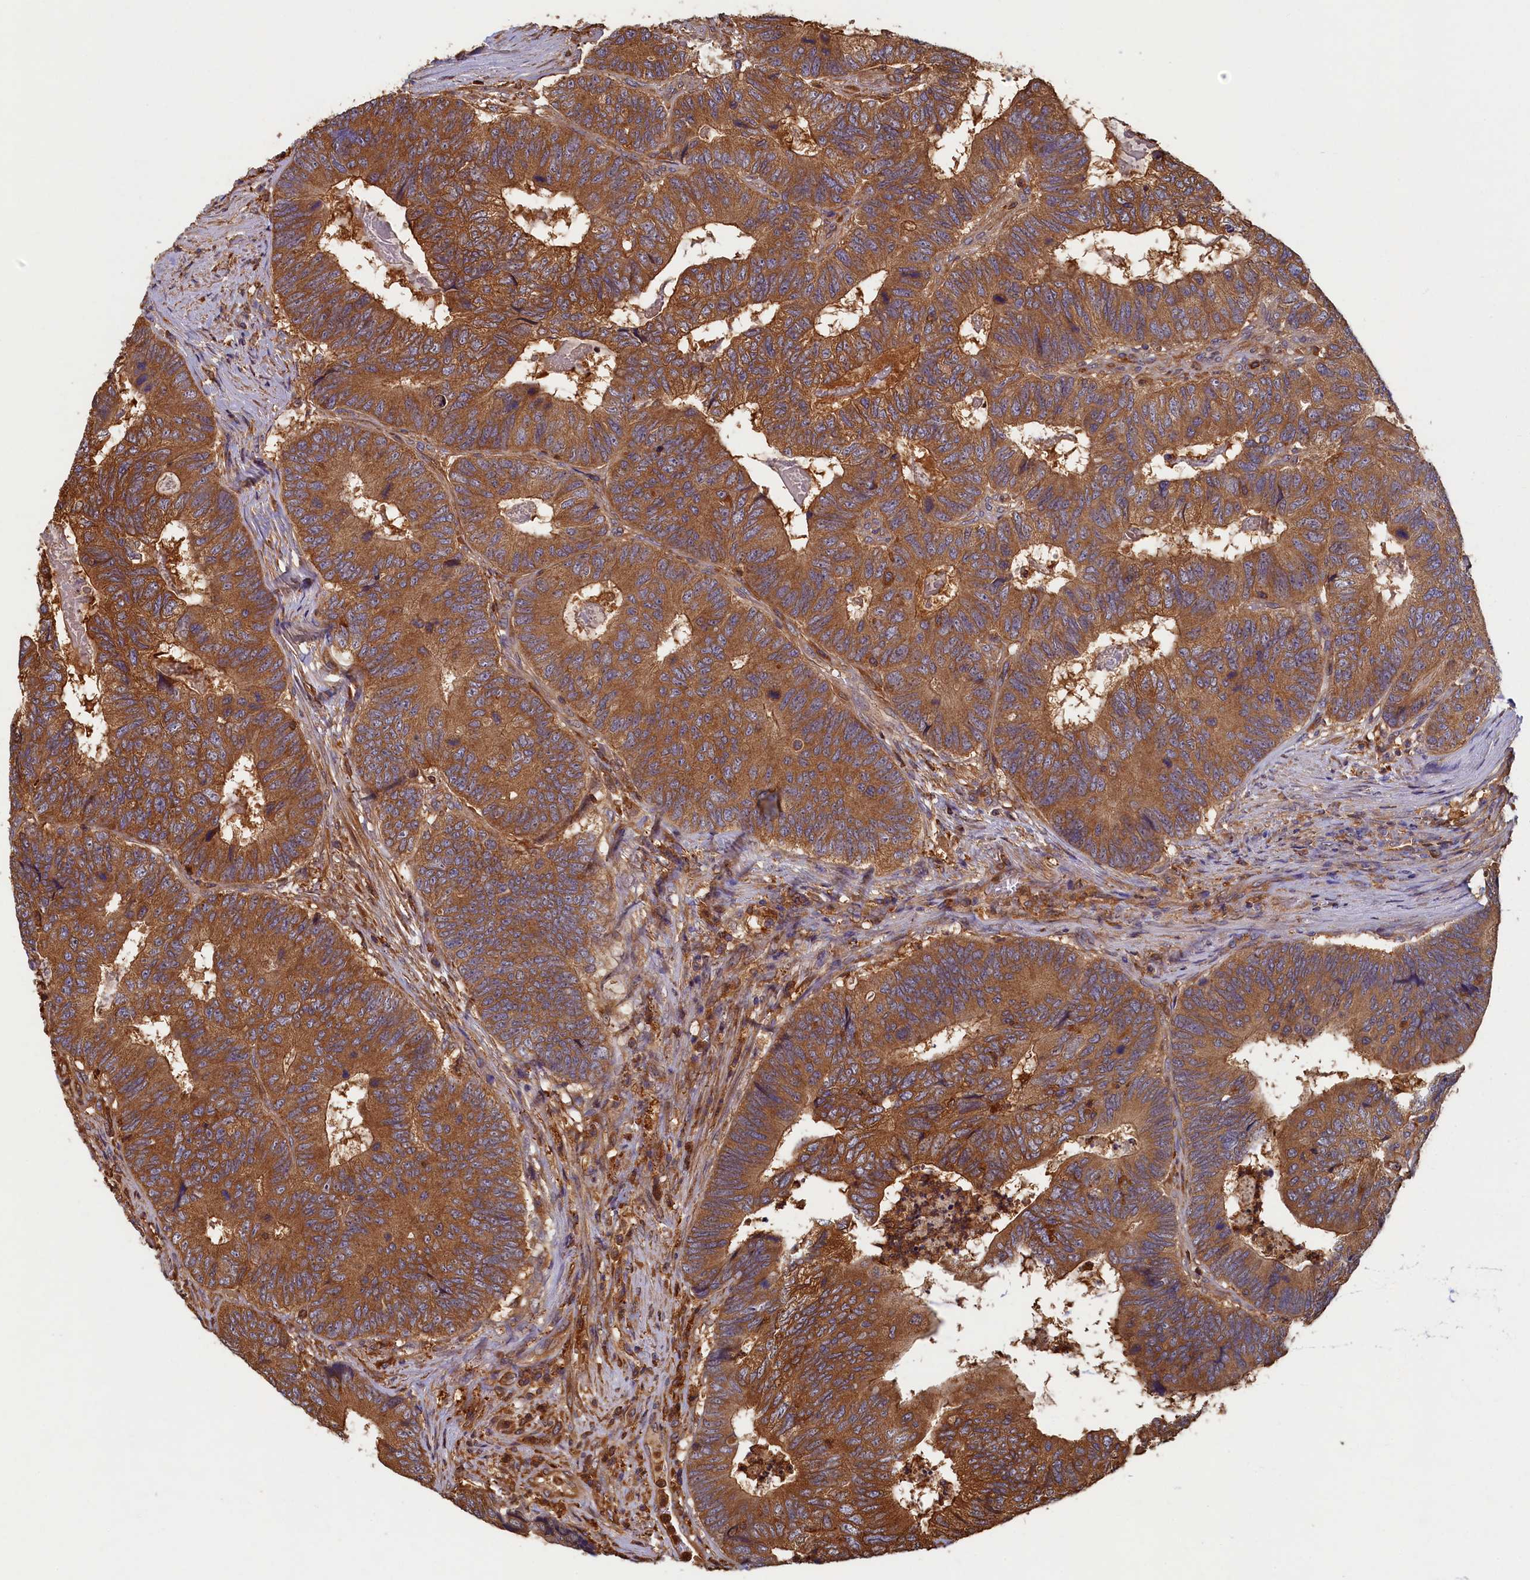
{"staining": {"intensity": "strong", "quantity": ">75%", "location": "cytoplasmic/membranous"}, "tissue": "colorectal cancer", "cell_type": "Tumor cells", "image_type": "cancer", "snomed": [{"axis": "morphology", "description": "Adenocarcinoma, NOS"}, {"axis": "topography", "description": "Colon"}], "caption": "Human colorectal cancer stained with a protein marker demonstrates strong staining in tumor cells.", "gene": "TIMM8B", "patient": {"sex": "female", "age": 67}}